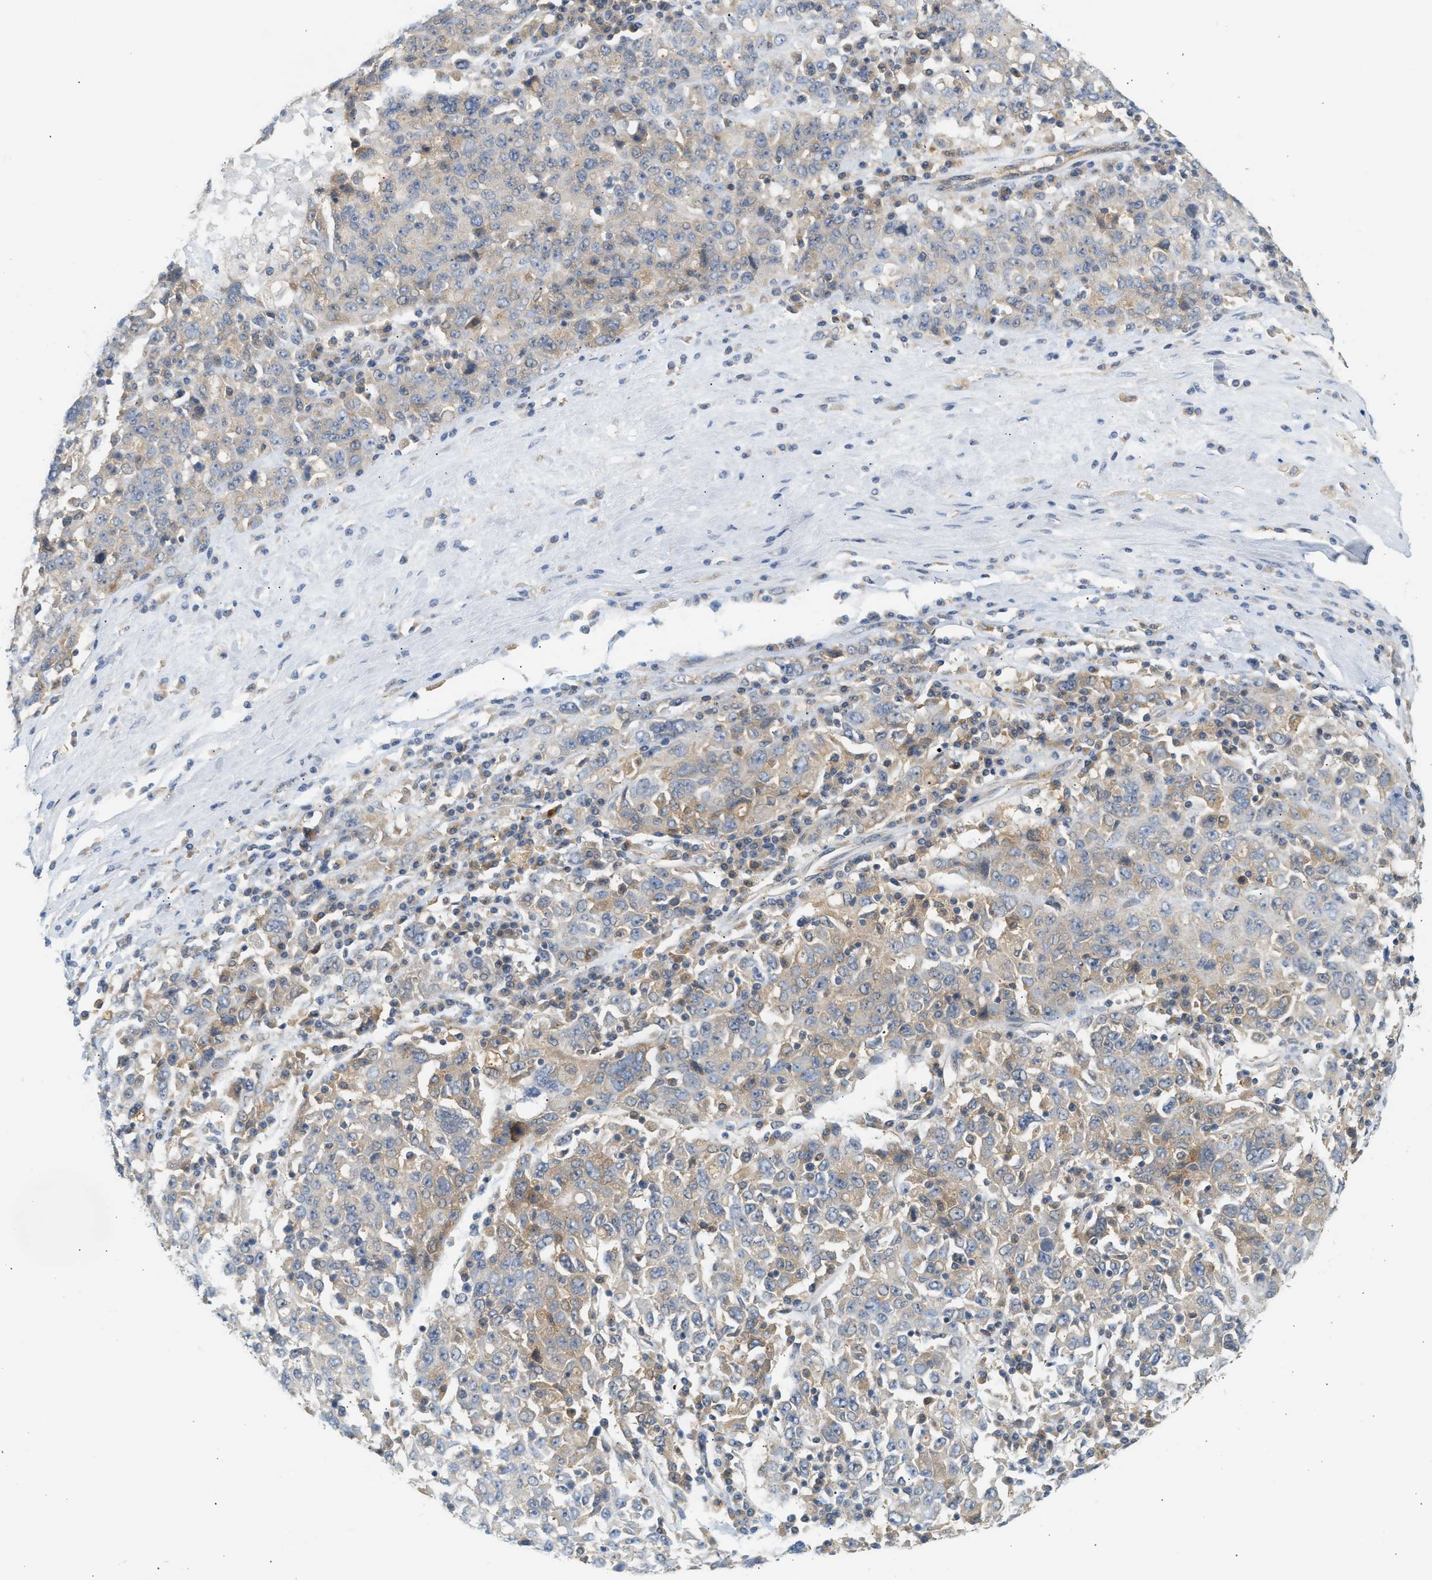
{"staining": {"intensity": "weak", "quantity": "25%-75%", "location": "cytoplasmic/membranous"}, "tissue": "ovarian cancer", "cell_type": "Tumor cells", "image_type": "cancer", "snomed": [{"axis": "morphology", "description": "Carcinoma, endometroid"}, {"axis": "topography", "description": "Ovary"}], "caption": "Protein staining by immunohistochemistry demonstrates weak cytoplasmic/membranous positivity in approximately 25%-75% of tumor cells in ovarian cancer. (DAB (3,3'-diaminobenzidine) = brown stain, brightfield microscopy at high magnification).", "gene": "PAFAH1B1", "patient": {"sex": "female", "age": 62}}